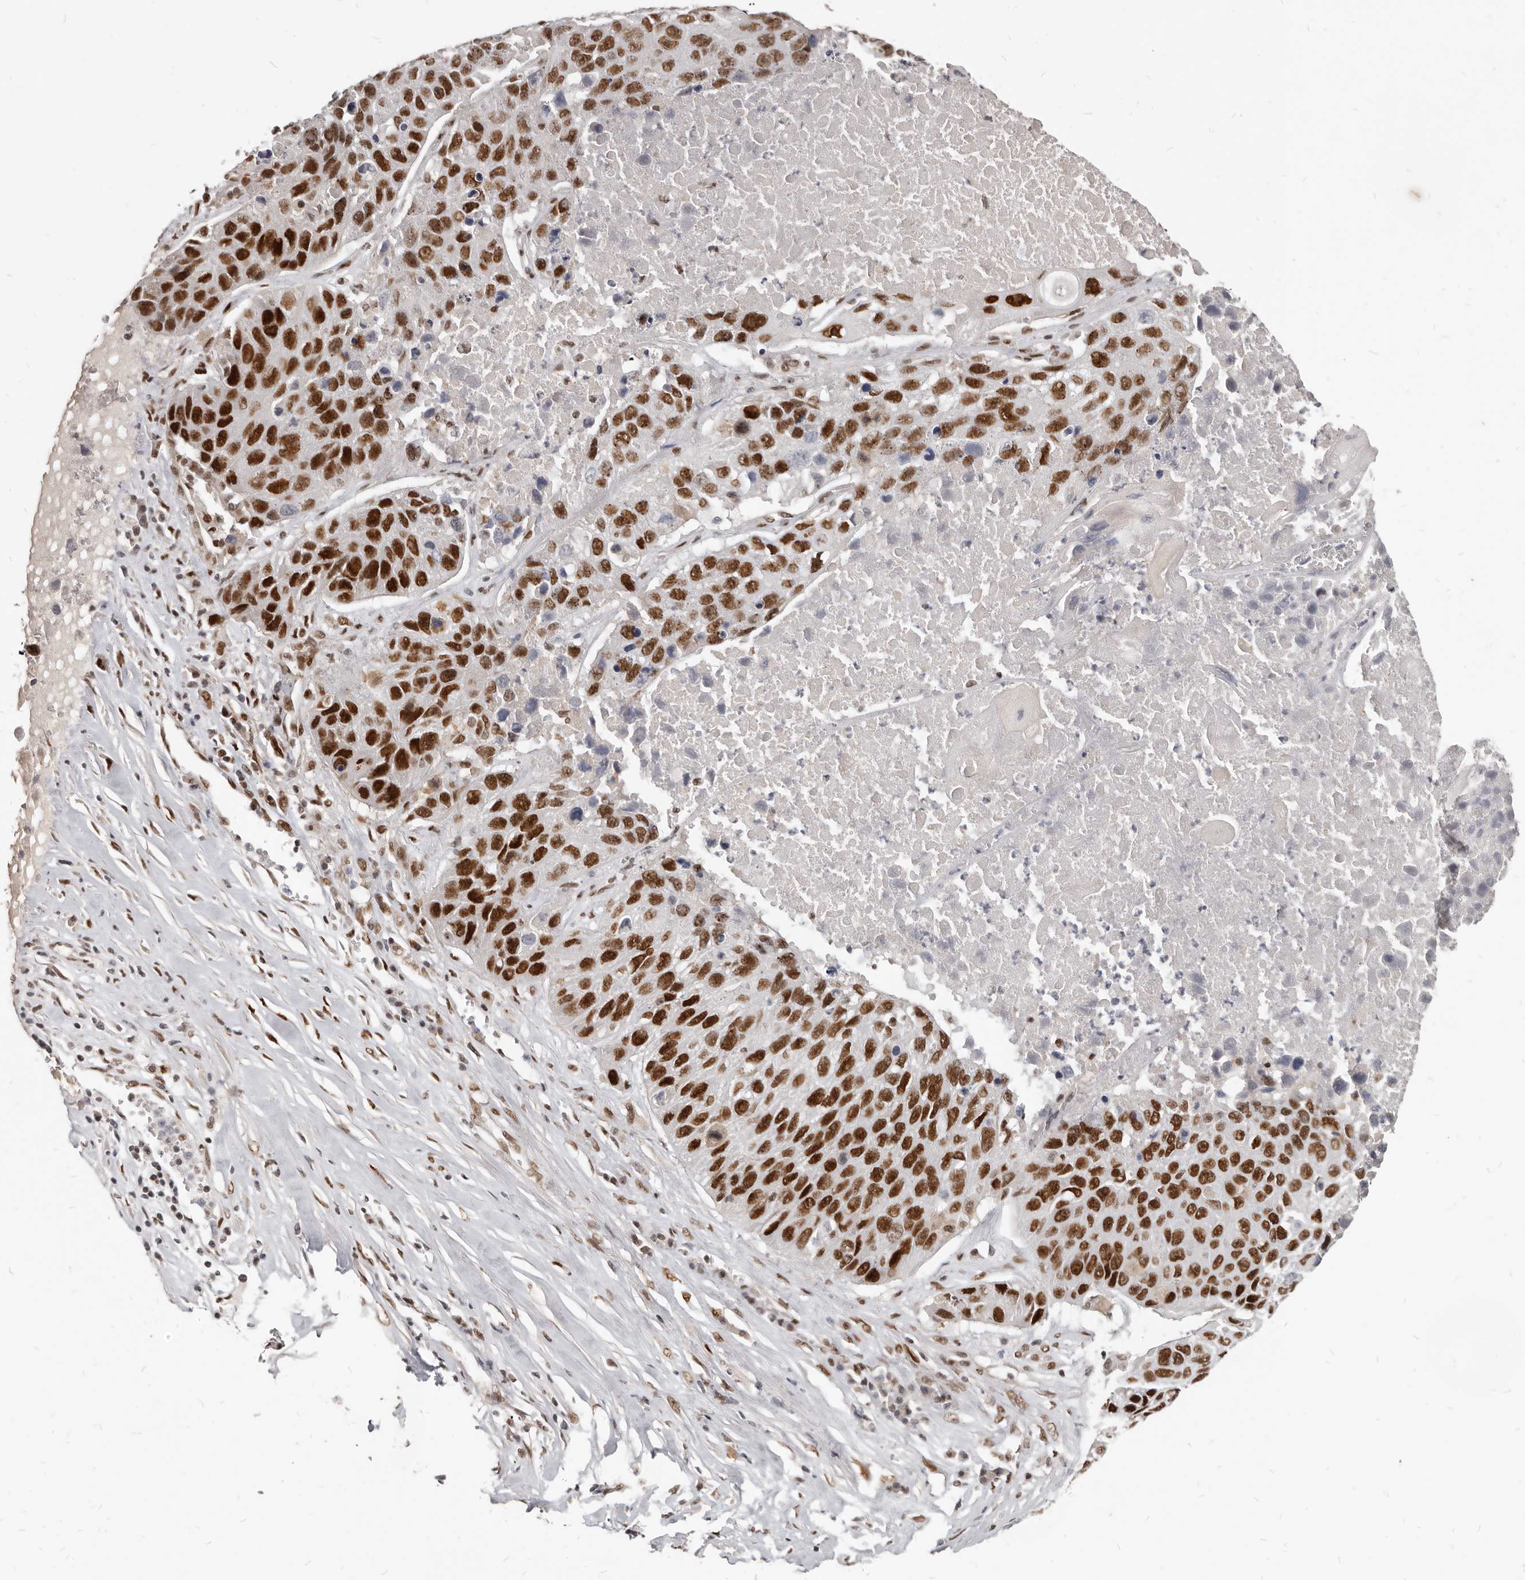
{"staining": {"intensity": "strong", "quantity": ">75%", "location": "nuclear"}, "tissue": "lung cancer", "cell_type": "Tumor cells", "image_type": "cancer", "snomed": [{"axis": "morphology", "description": "Squamous cell carcinoma, NOS"}, {"axis": "topography", "description": "Lung"}], "caption": "A brown stain shows strong nuclear staining of a protein in human squamous cell carcinoma (lung) tumor cells.", "gene": "ATF5", "patient": {"sex": "male", "age": 61}}